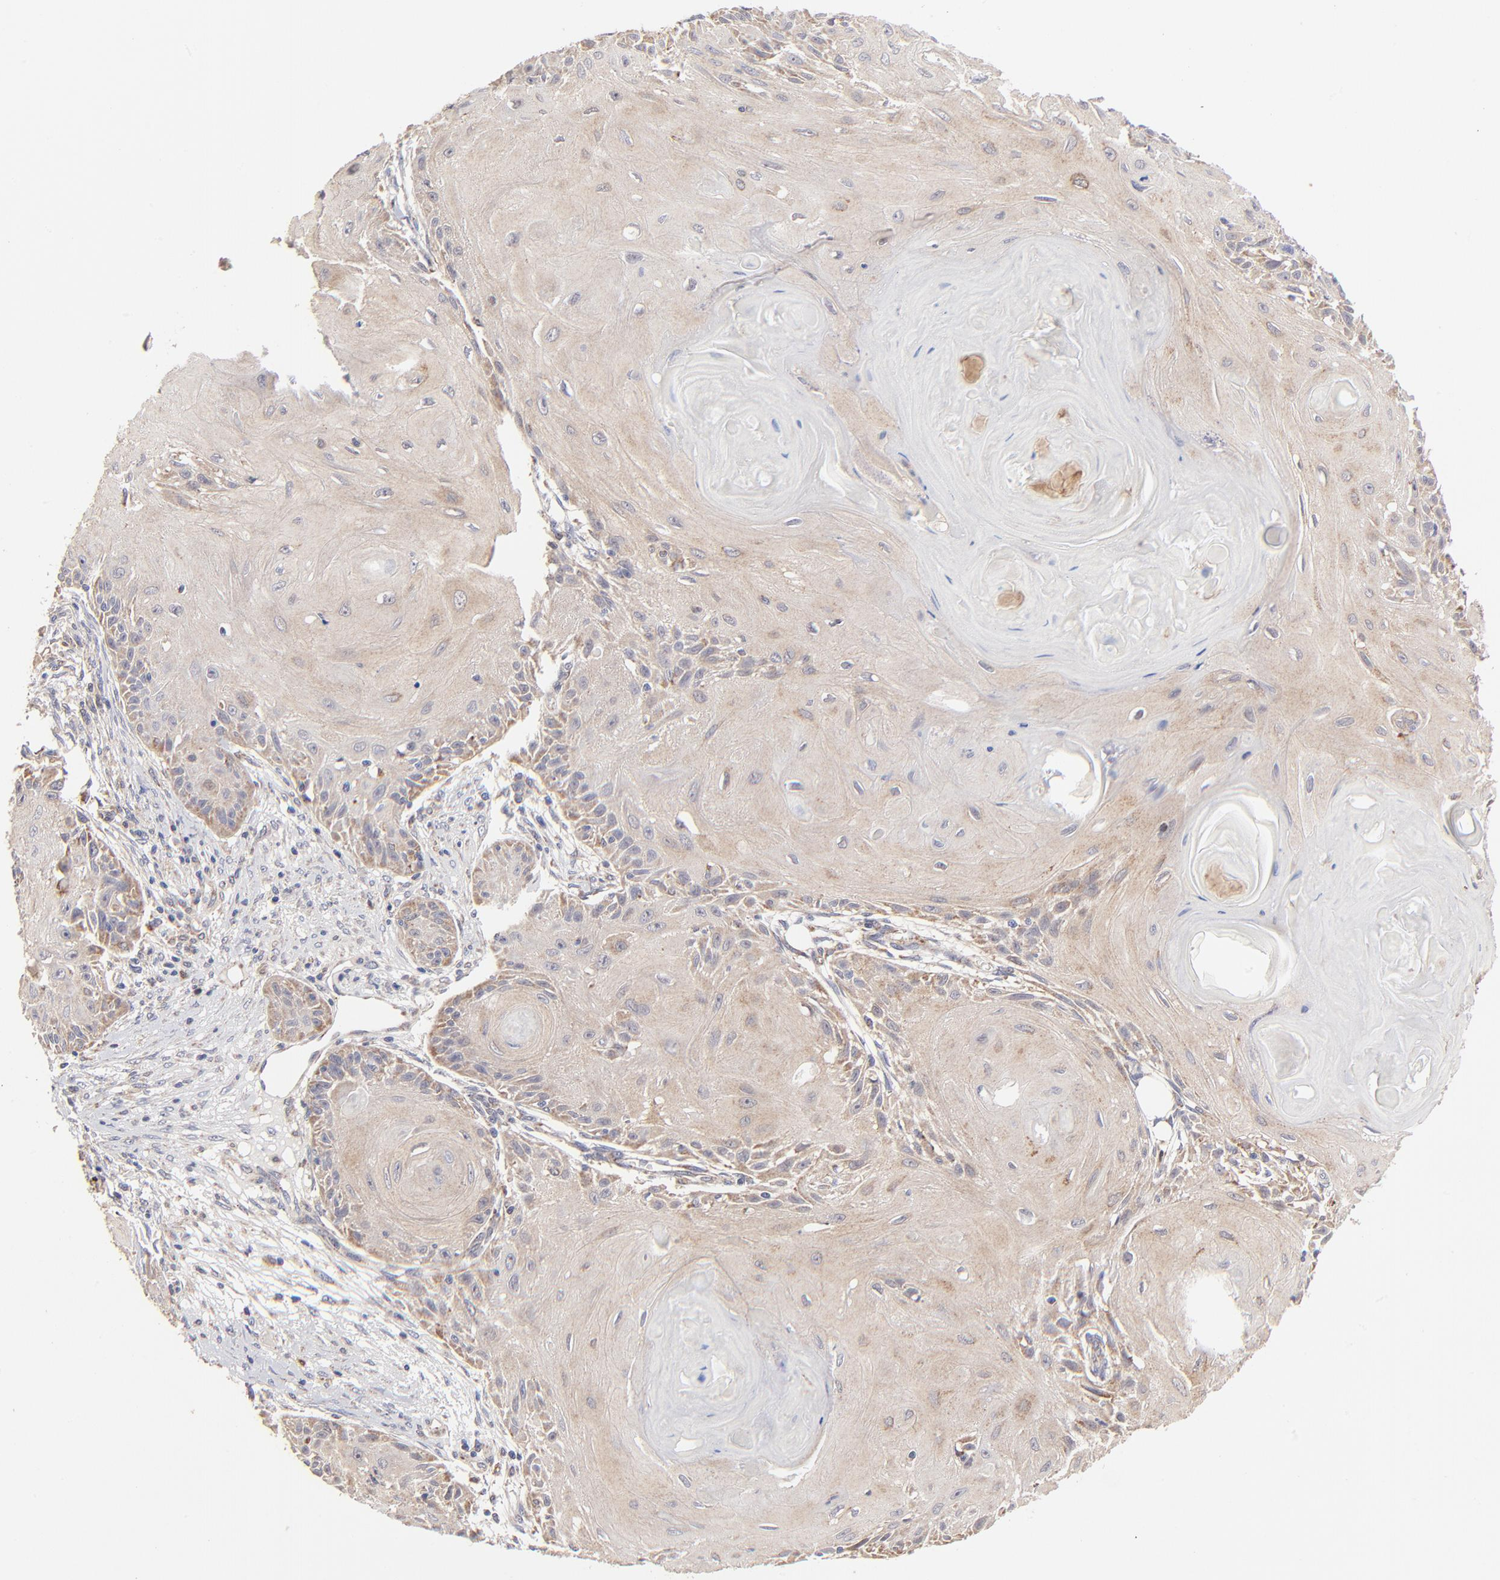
{"staining": {"intensity": "weak", "quantity": ">75%", "location": "cytoplasmic/membranous"}, "tissue": "skin cancer", "cell_type": "Tumor cells", "image_type": "cancer", "snomed": [{"axis": "morphology", "description": "Squamous cell carcinoma, NOS"}, {"axis": "topography", "description": "Skin"}], "caption": "Skin cancer tissue demonstrates weak cytoplasmic/membranous staining in about >75% of tumor cells, visualized by immunohistochemistry. (Brightfield microscopy of DAB IHC at high magnification).", "gene": "FBXL12", "patient": {"sex": "female", "age": 88}}